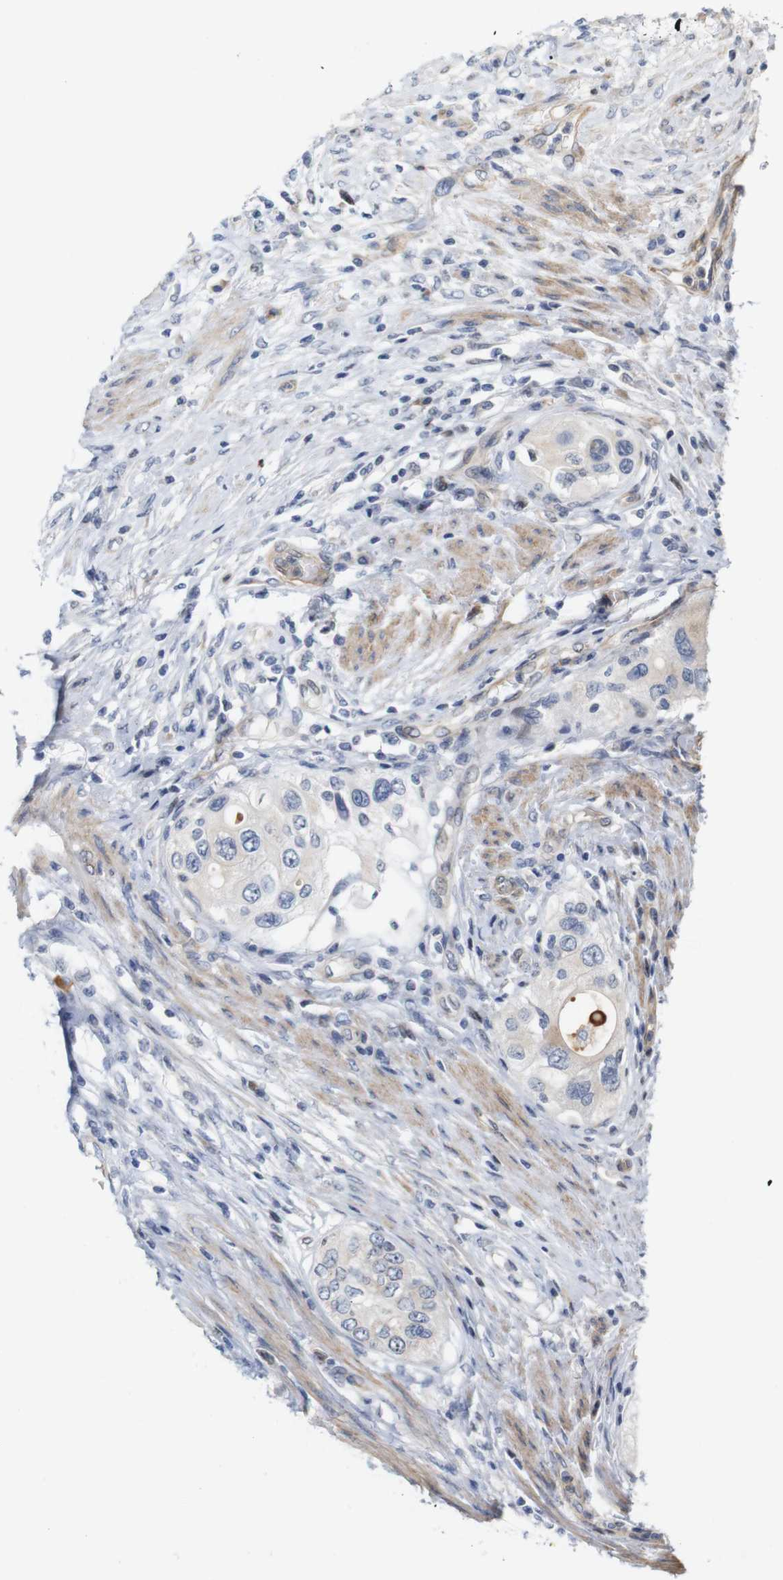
{"staining": {"intensity": "negative", "quantity": "none", "location": "none"}, "tissue": "urothelial cancer", "cell_type": "Tumor cells", "image_type": "cancer", "snomed": [{"axis": "morphology", "description": "Urothelial carcinoma, High grade"}, {"axis": "topography", "description": "Urinary bladder"}], "caption": "Immunohistochemistry (IHC) of urothelial cancer reveals no expression in tumor cells.", "gene": "CYB561", "patient": {"sex": "female", "age": 56}}